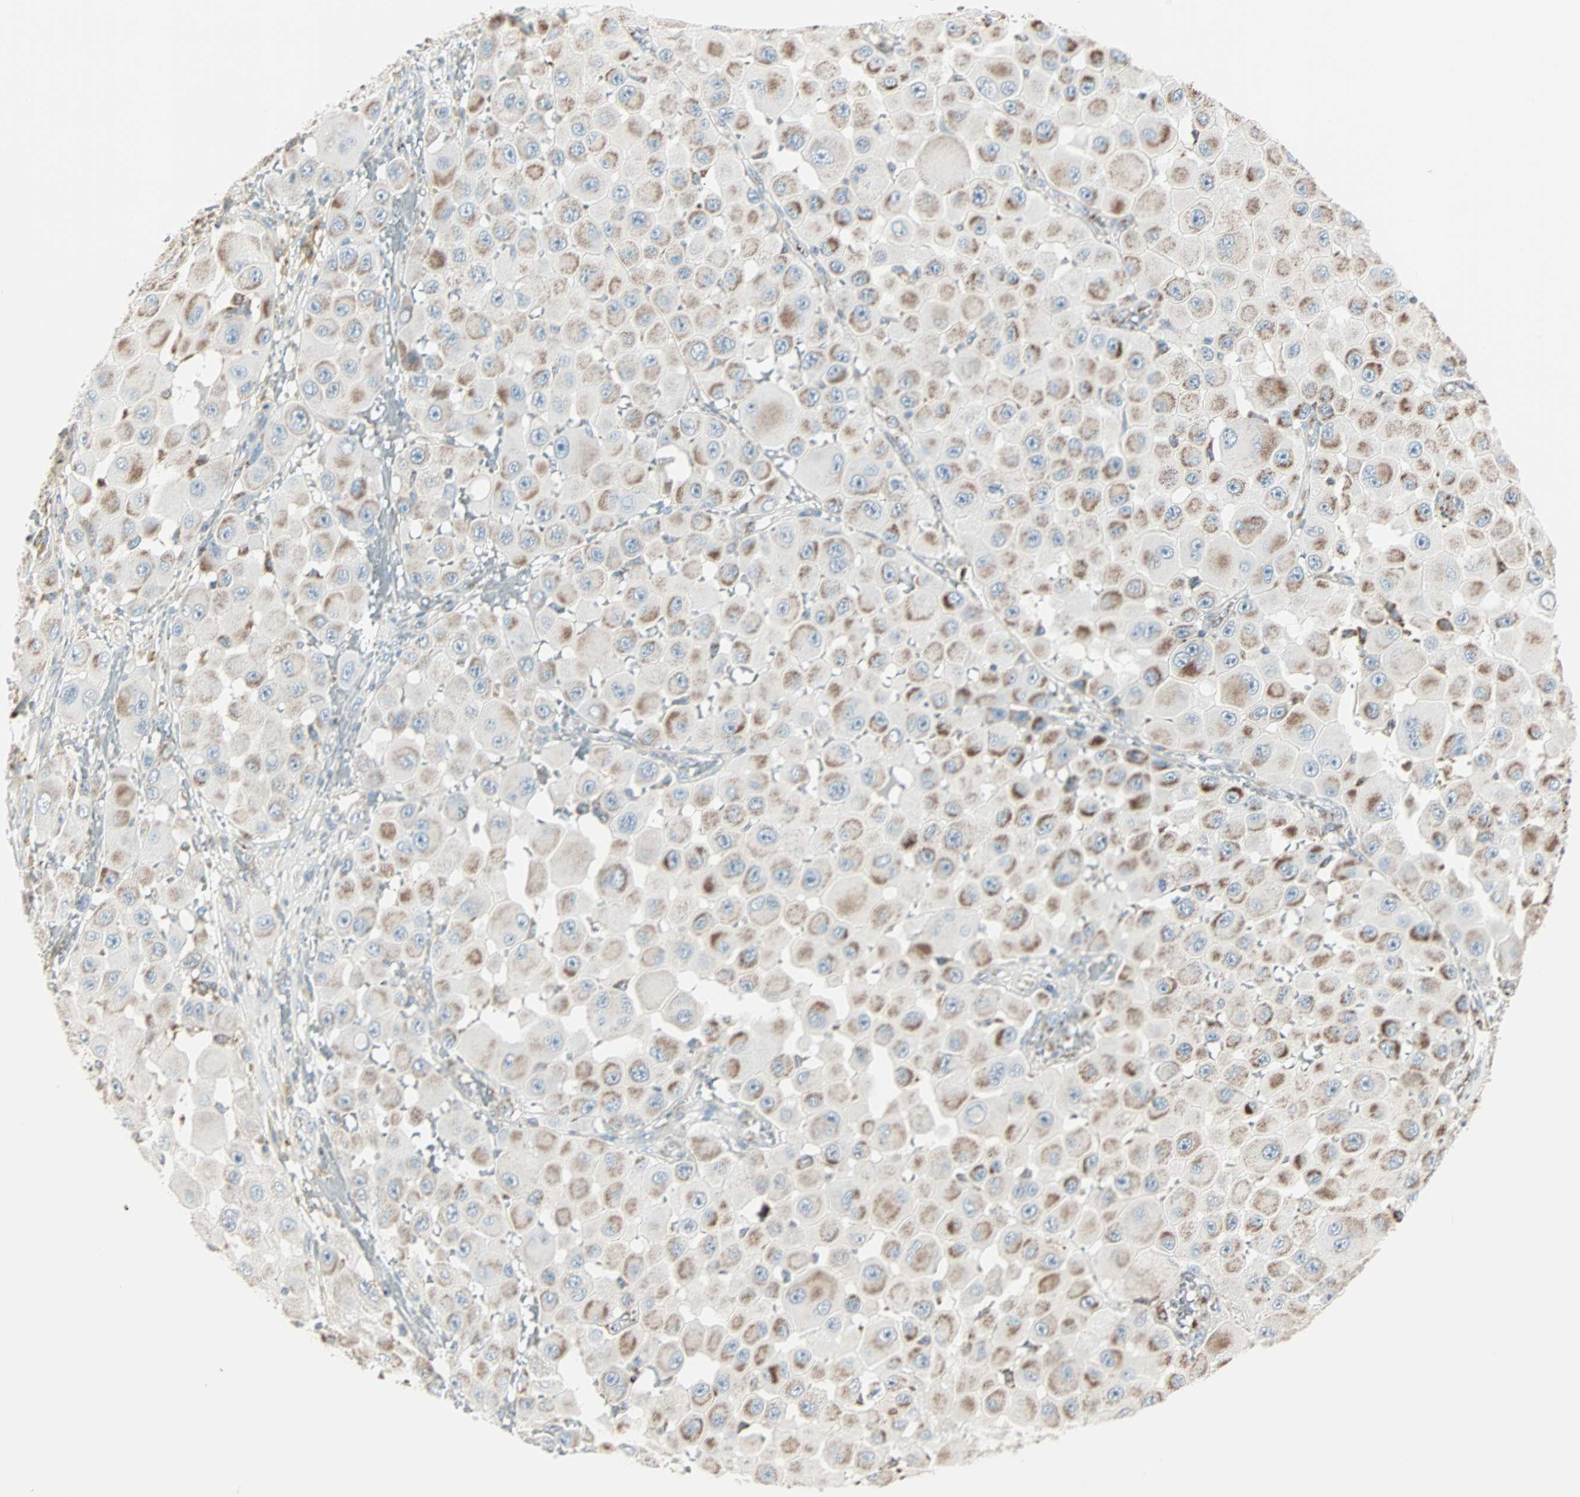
{"staining": {"intensity": "moderate", "quantity": "25%-75%", "location": "cytoplasmic/membranous"}, "tissue": "melanoma", "cell_type": "Tumor cells", "image_type": "cancer", "snomed": [{"axis": "morphology", "description": "Malignant melanoma, NOS"}, {"axis": "topography", "description": "Skin"}], "caption": "A brown stain shows moderate cytoplasmic/membranous staining of a protein in melanoma tumor cells.", "gene": "IDH2", "patient": {"sex": "female", "age": 81}}